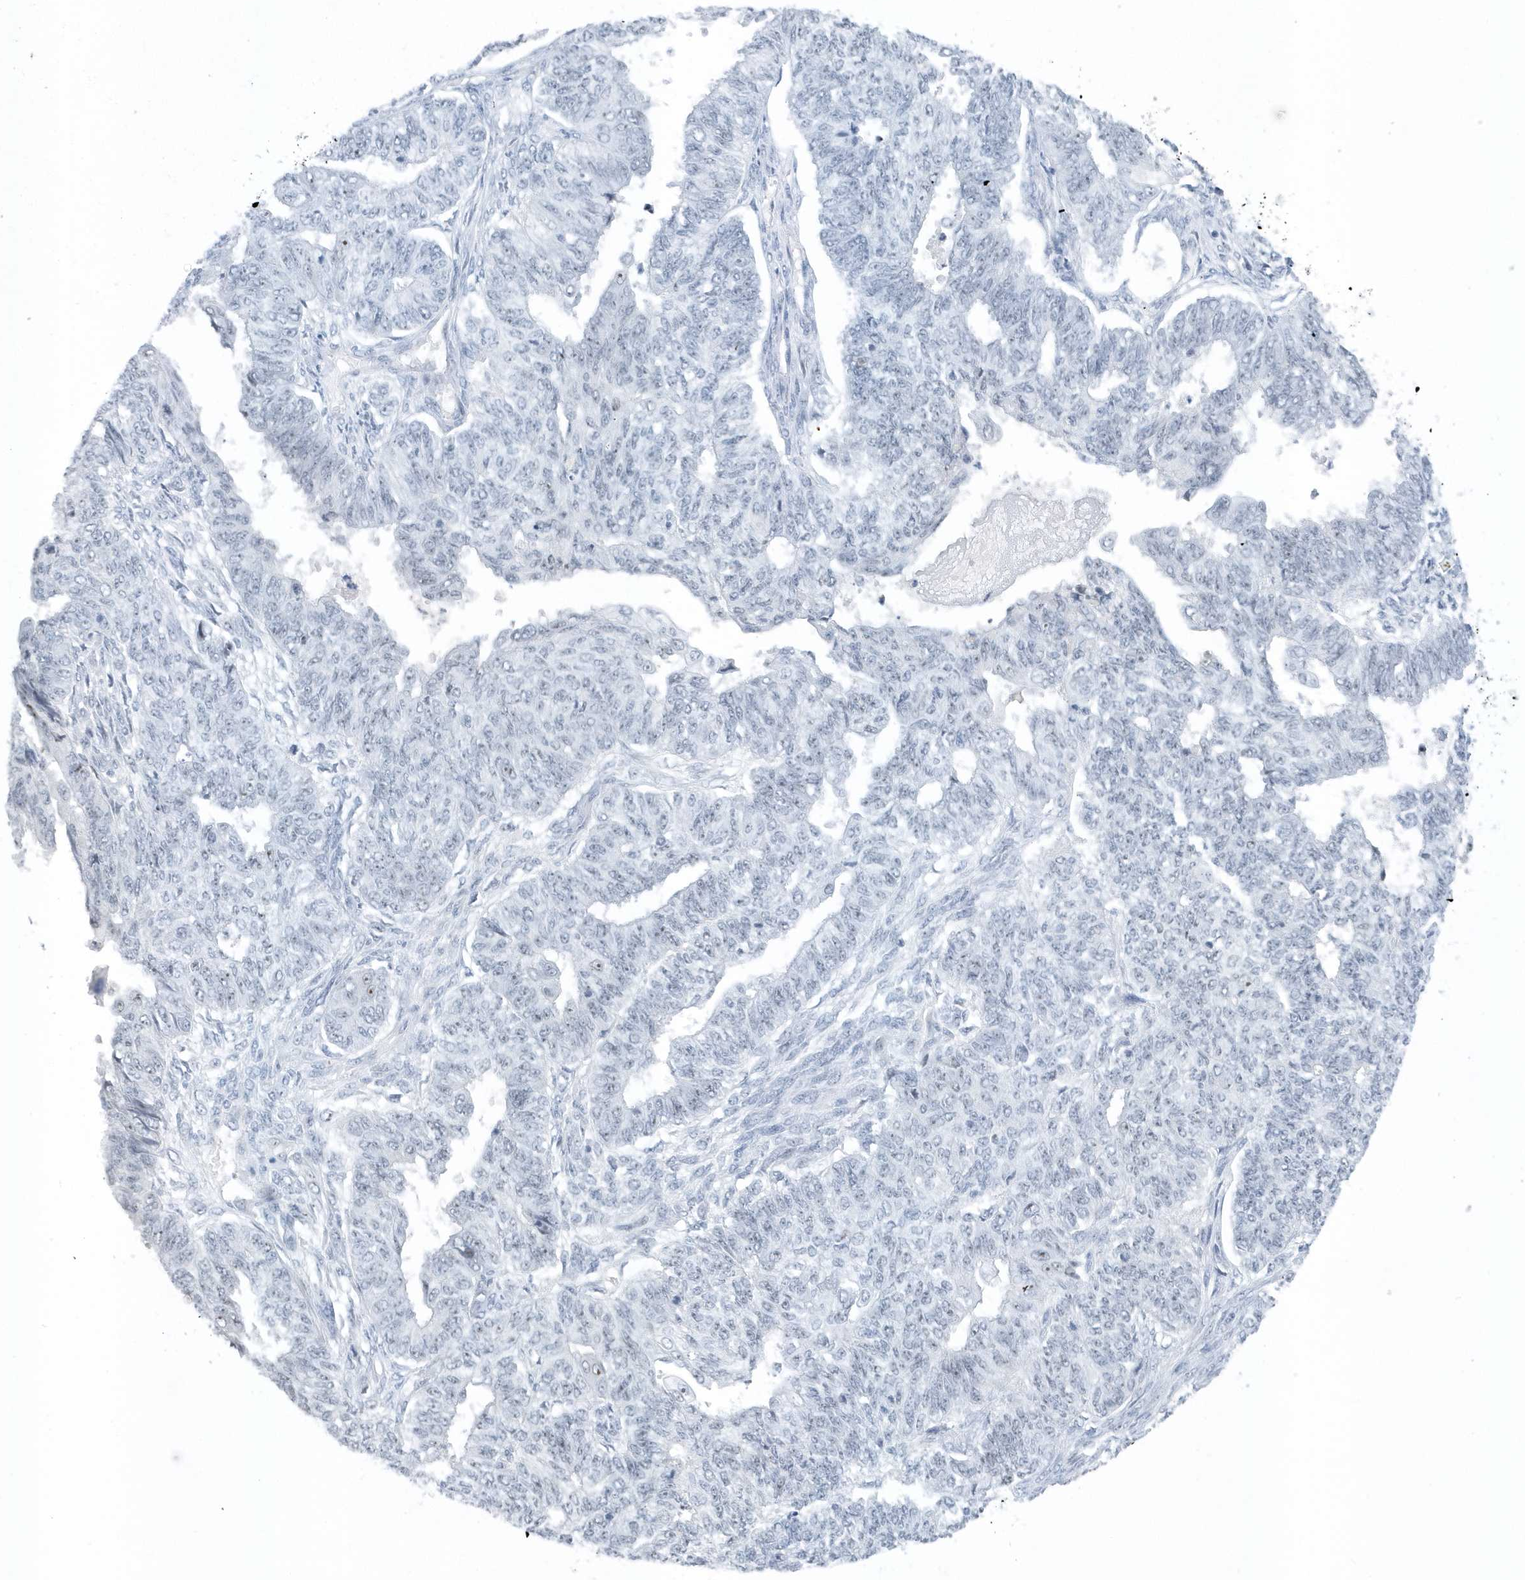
{"staining": {"intensity": "negative", "quantity": "none", "location": "none"}, "tissue": "endometrial cancer", "cell_type": "Tumor cells", "image_type": "cancer", "snomed": [{"axis": "morphology", "description": "Adenocarcinoma, NOS"}, {"axis": "topography", "description": "Endometrium"}], "caption": "Immunohistochemistry image of endometrial cancer (adenocarcinoma) stained for a protein (brown), which reveals no expression in tumor cells.", "gene": "RPF2", "patient": {"sex": "female", "age": 32}}